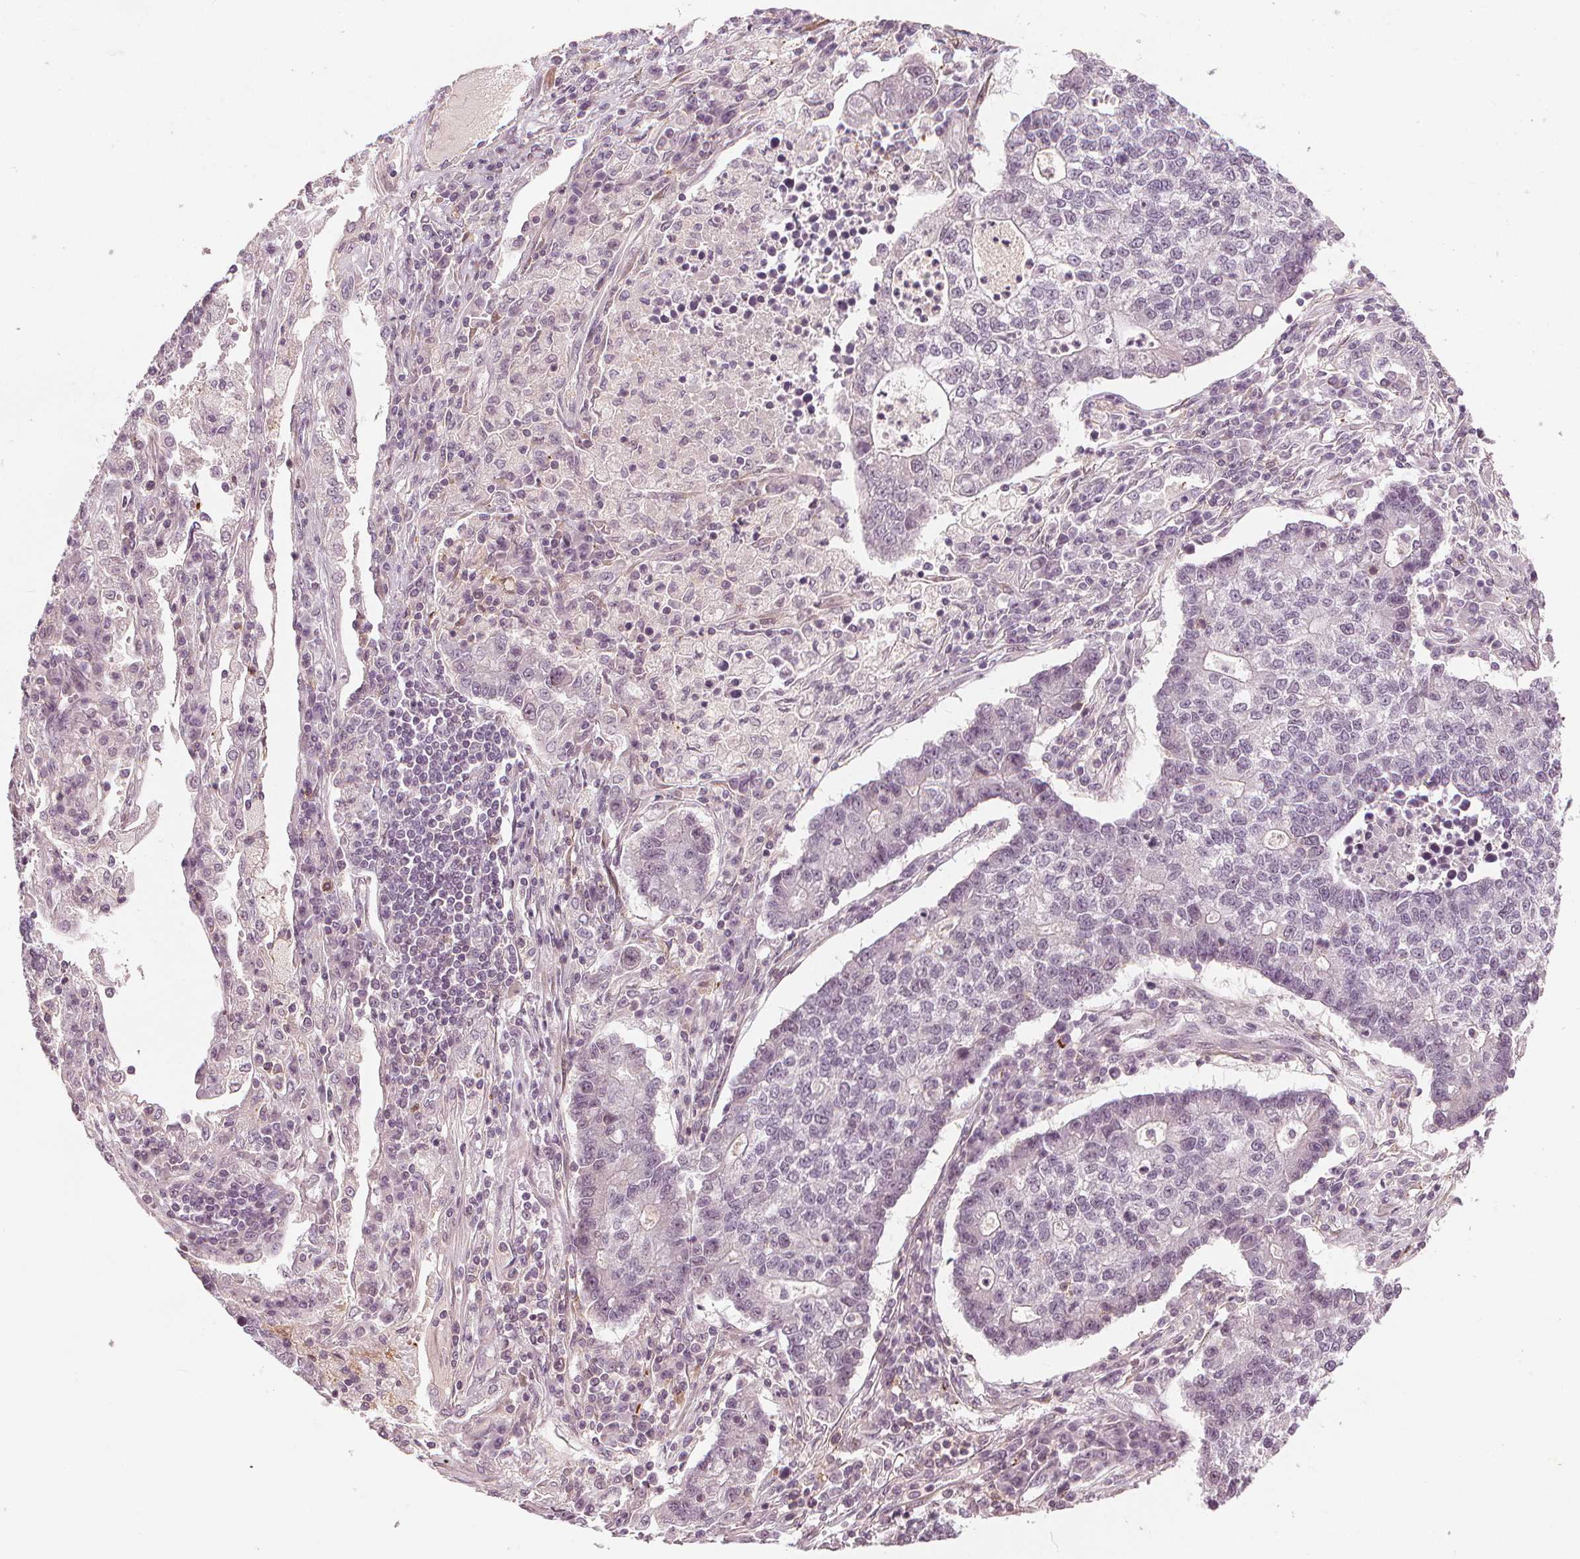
{"staining": {"intensity": "negative", "quantity": "none", "location": "none"}, "tissue": "lung cancer", "cell_type": "Tumor cells", "image_type": "cancer", "snomed": [{"axis": "morphology", "description": "Adenocarcinoma, NOS"}, {"axis": "topography", "description": "Lung"}], "caption": "Immunohistochemical staining of adenocarcinoma (lung) exhibits no significant staining in tumor cells. (DAB (3,3'-diaminobenzidine) immunohistochemistry (IHC) visualized using brightfield microscopy, high magnification).", "gene": "SLC34A1", "patient": {"sex": "male", "age": 57}}